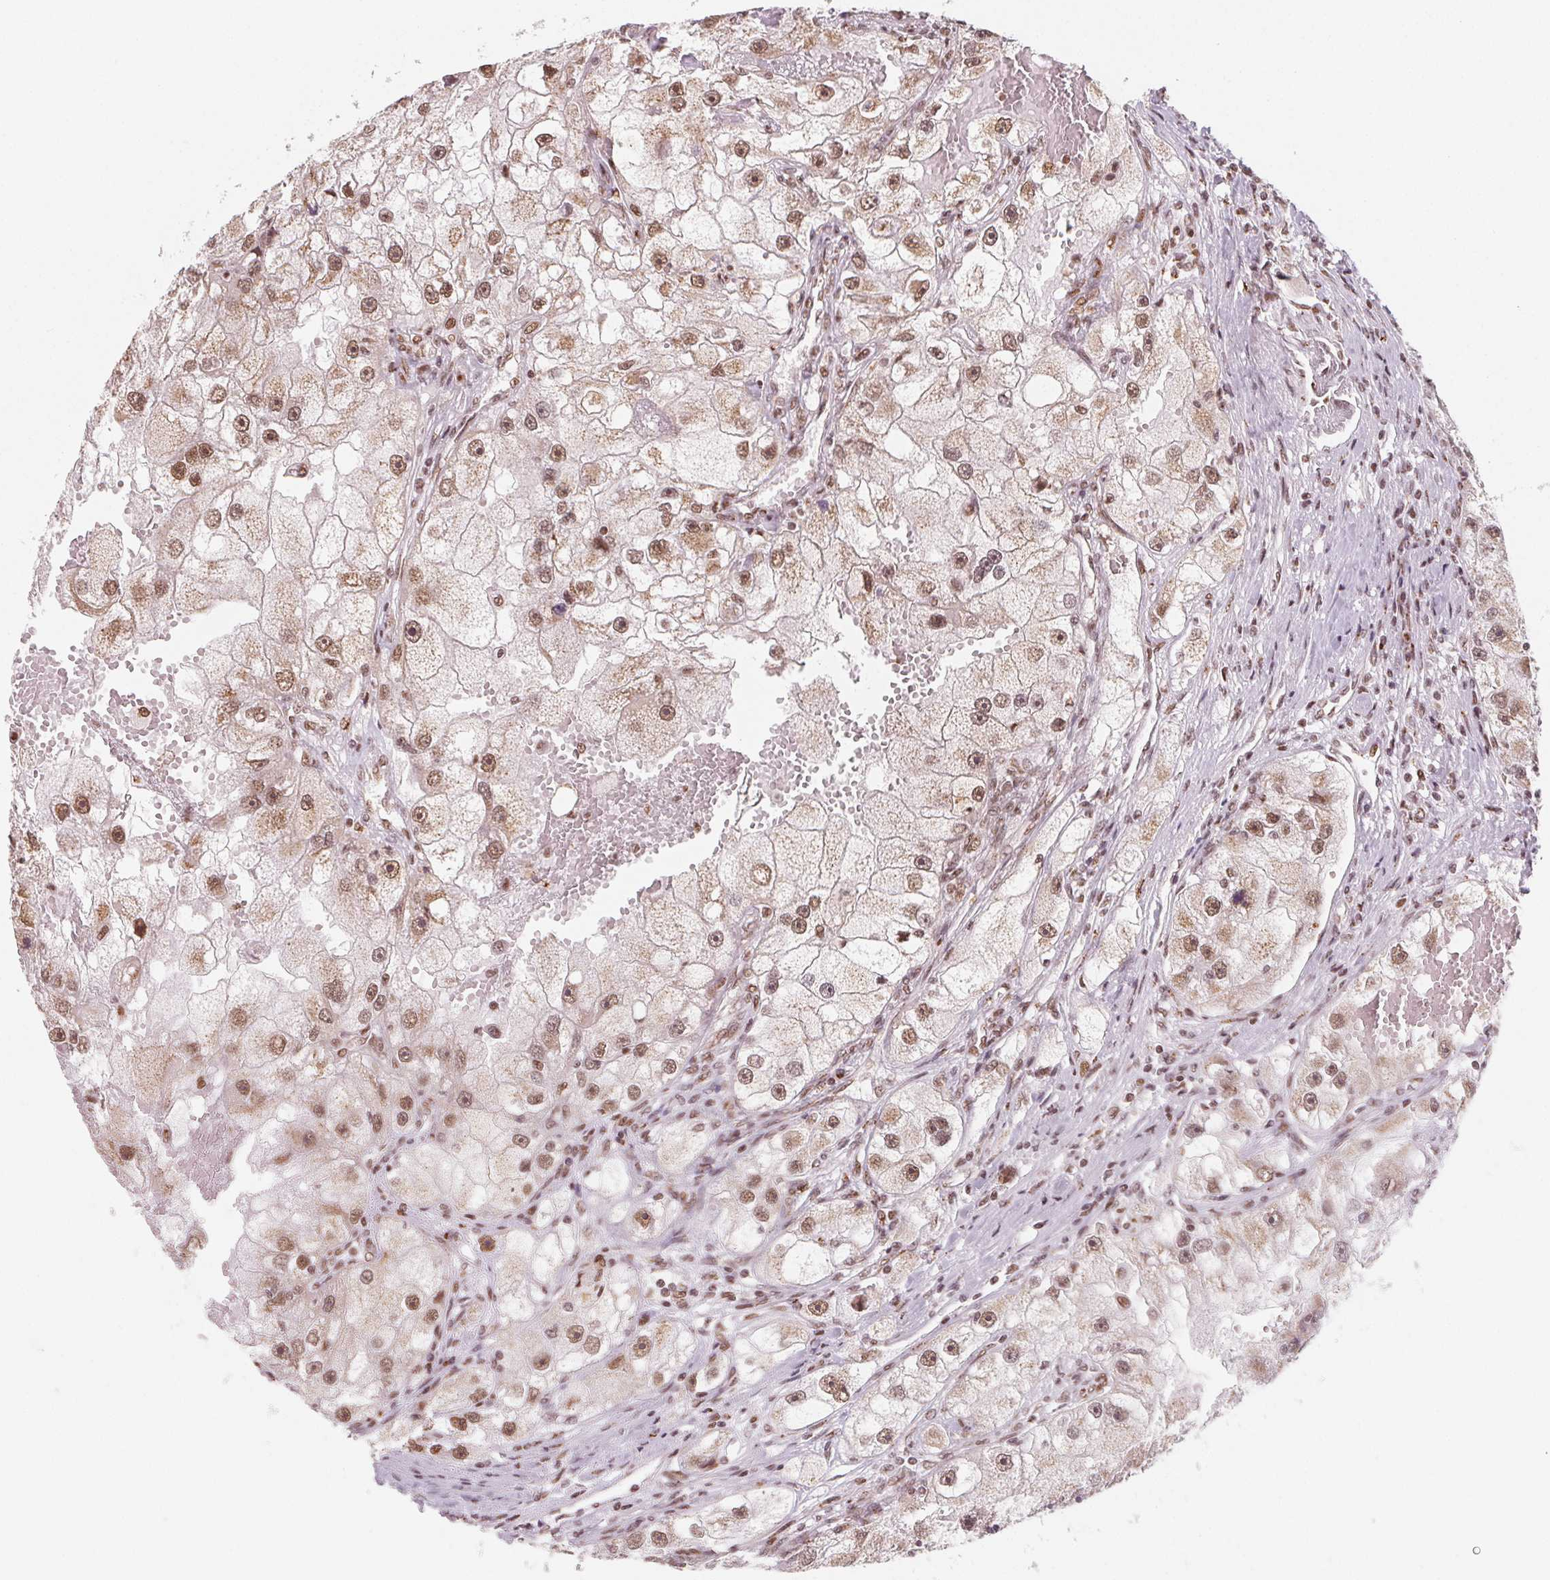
{"staining": {"intensity": "moderate", "quantity": ">75%", "location": "cytoplasmic/membranous,nuclear"}, "tissue": "renal cancer", "cell_type": "Tumor cells", "image_type": "cancer", "snomed": [{"axis": "morphology", "description": "Adenocarcinoma, NOS"}, {"axis": "topography", "description": "Kidney"}], "caption": "Tumor cells demonstrate medium levels of moderate cytoplasmic/membranous and nuclear staining in approximately >75% of cells in human adenocarcinoma (renal).", "gene": "TOPORS", "patient": {"sex": "male", "age": 63}}